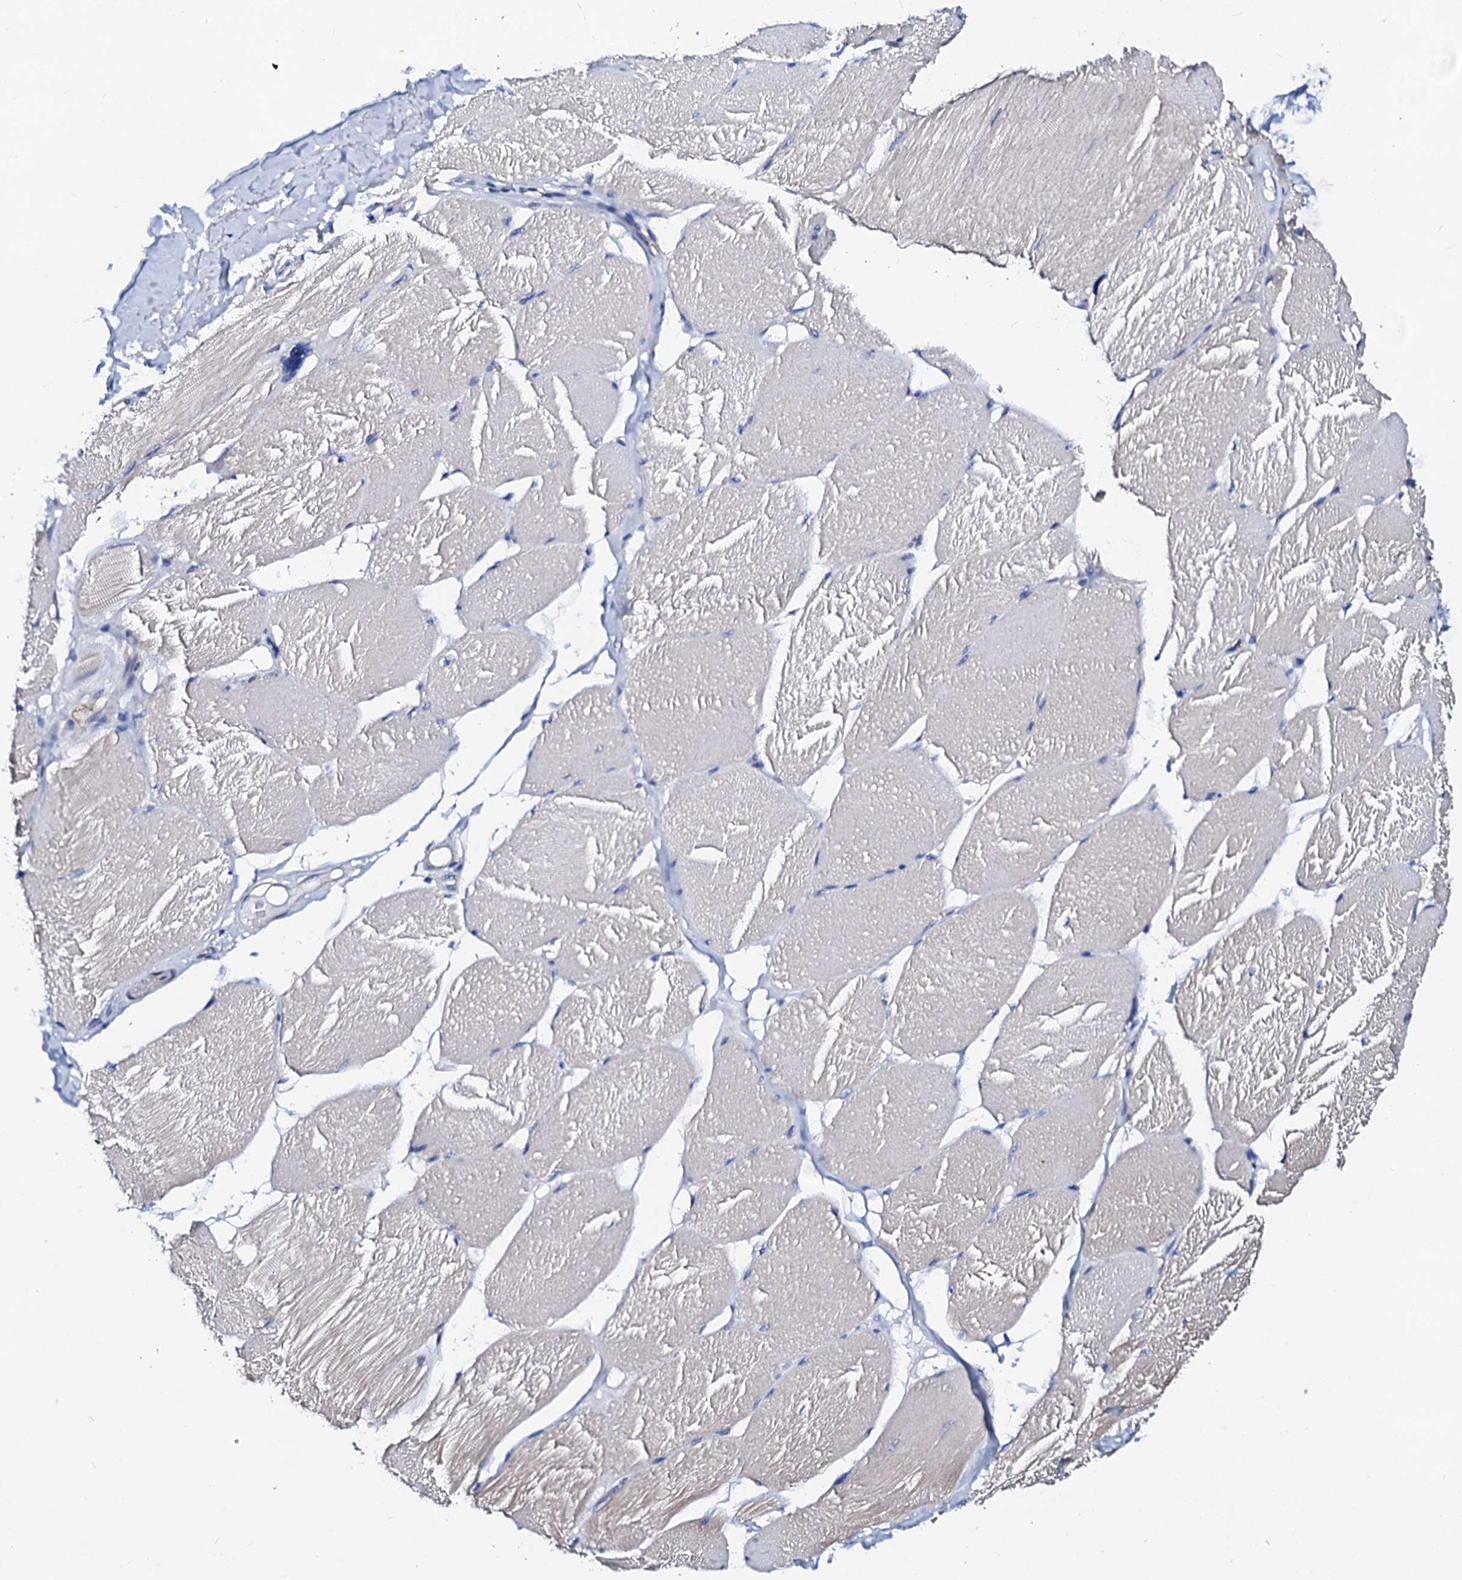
{"staining": {"intensity": "negative", "quantity": "none", "location": "none"}, "tissue": "skeletal muscle", "cell_type": "Myocytes", "image_type": "normal", "snomed": [{"axis": "morphology", "description": "Normal tissue, NOS"}, {"axis": "topography", "description": "Skin"}, {"axis": "topography", "description": "Skeletal muscle"}], "caption": "There is no significant staining in myocytes of skeletal muscle. The staining was performed using DAB (3,3'-diaminobenzidine) to visualize the protein expression in brown, while the nuclei were stained in blue with hematoxylin (Magnification: 20x).", "gene": "CSN2", "patient": {"sex": "male", "age": 83}}